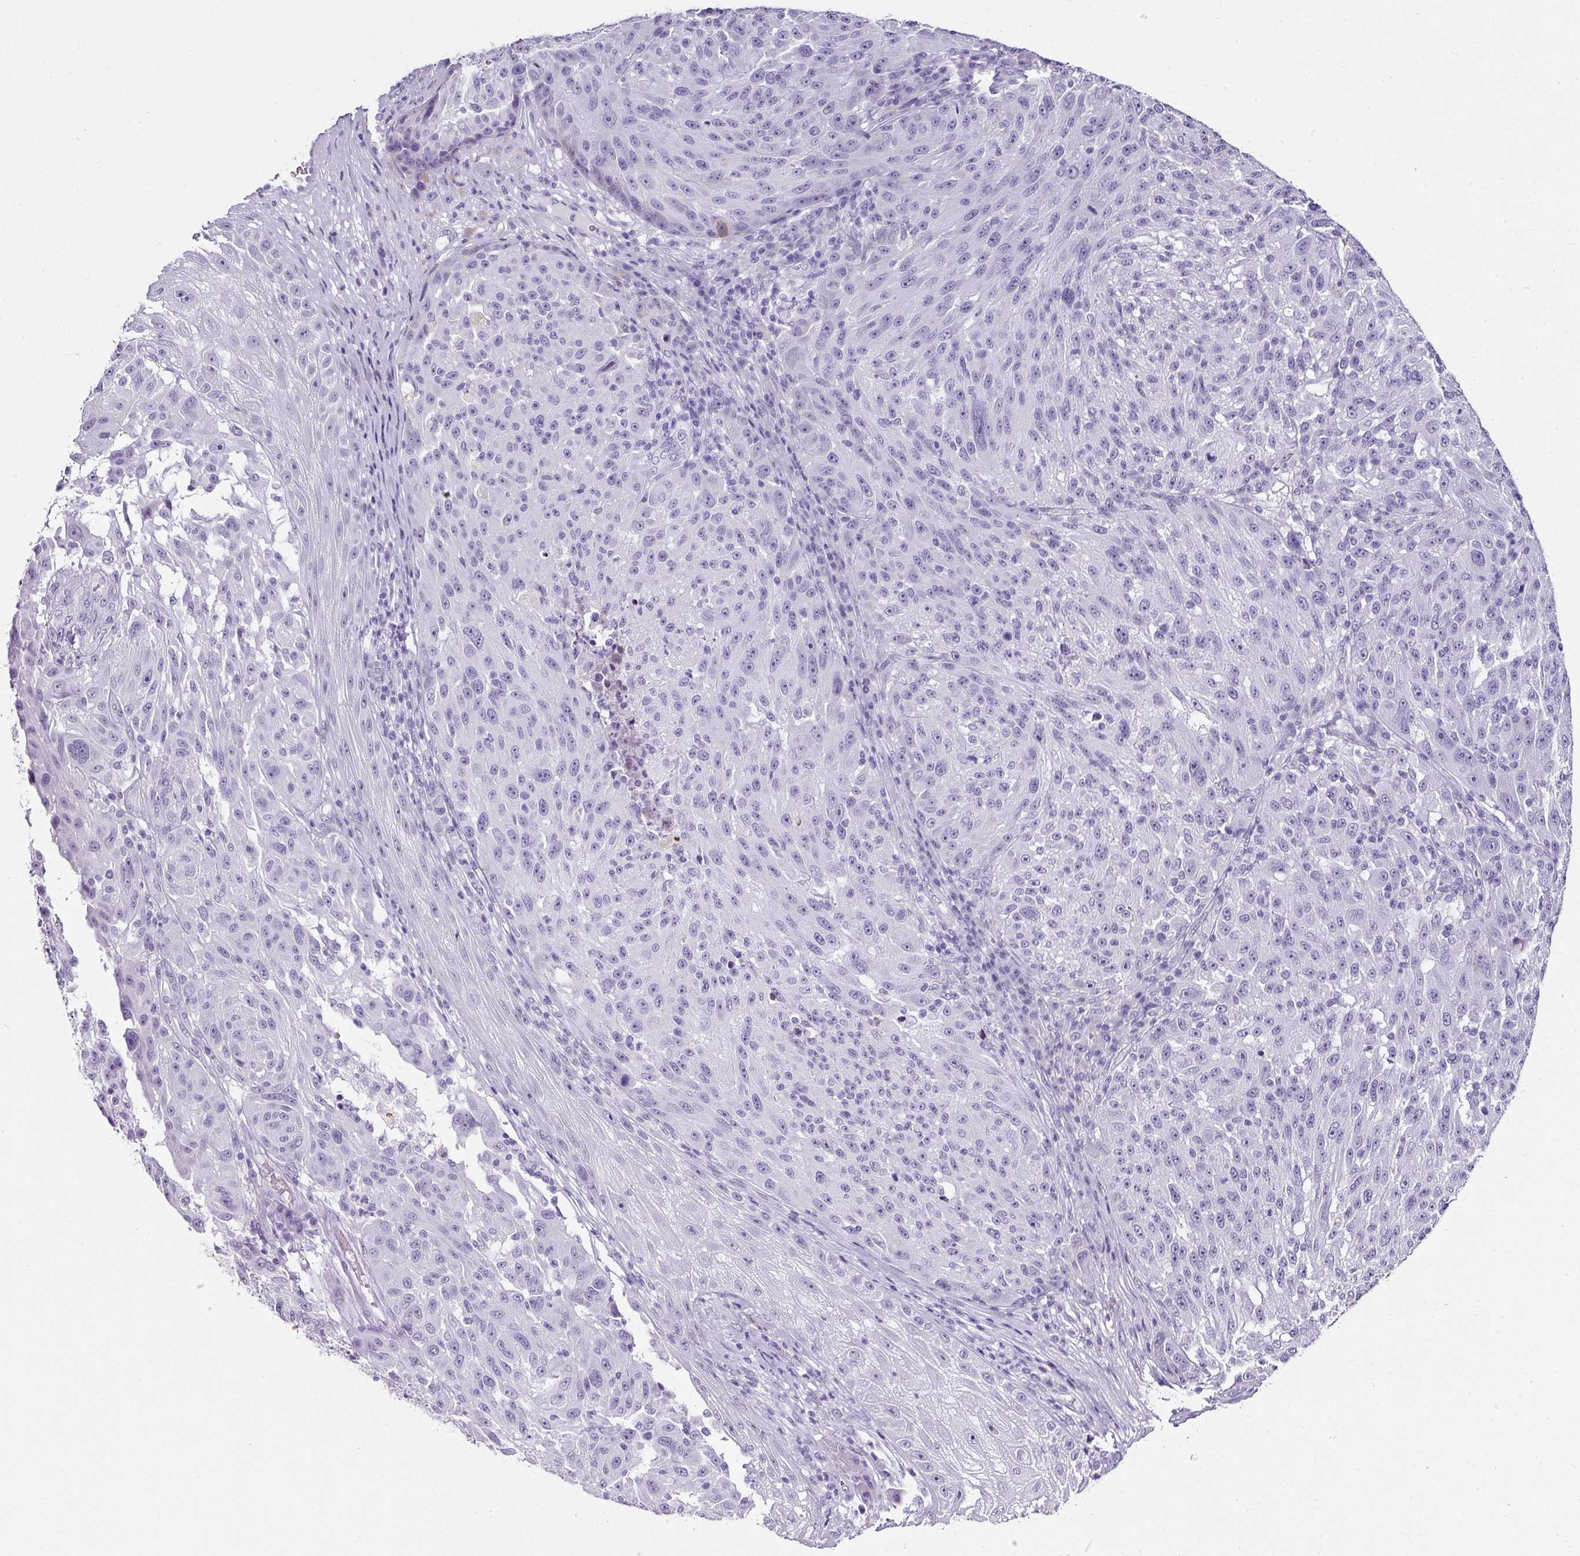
{"staining": {"intensity": "negative", "quantity": "none", "location": "none"}, "tissue": "melanoma", "cell_type": "Tumor cells", "image_type": "cancer", "snomed": [{"axis": "morphology", "description": "Malignant melanoma, NOS"}, {"axis": "topography", "description": "Skin"}], "caption": "The micrograph exhibits no significant positivity in tumor cells of malignant melanoma. The staining was performed using DAB (3,3'-diaminobenzidine) to visualize the protein expression in brown, while the nuclei were stained in blue with hematoxylin (Magnification: 20x).", "gene": "TRA2A", "patient": {"sex": "male", "age": 53}}